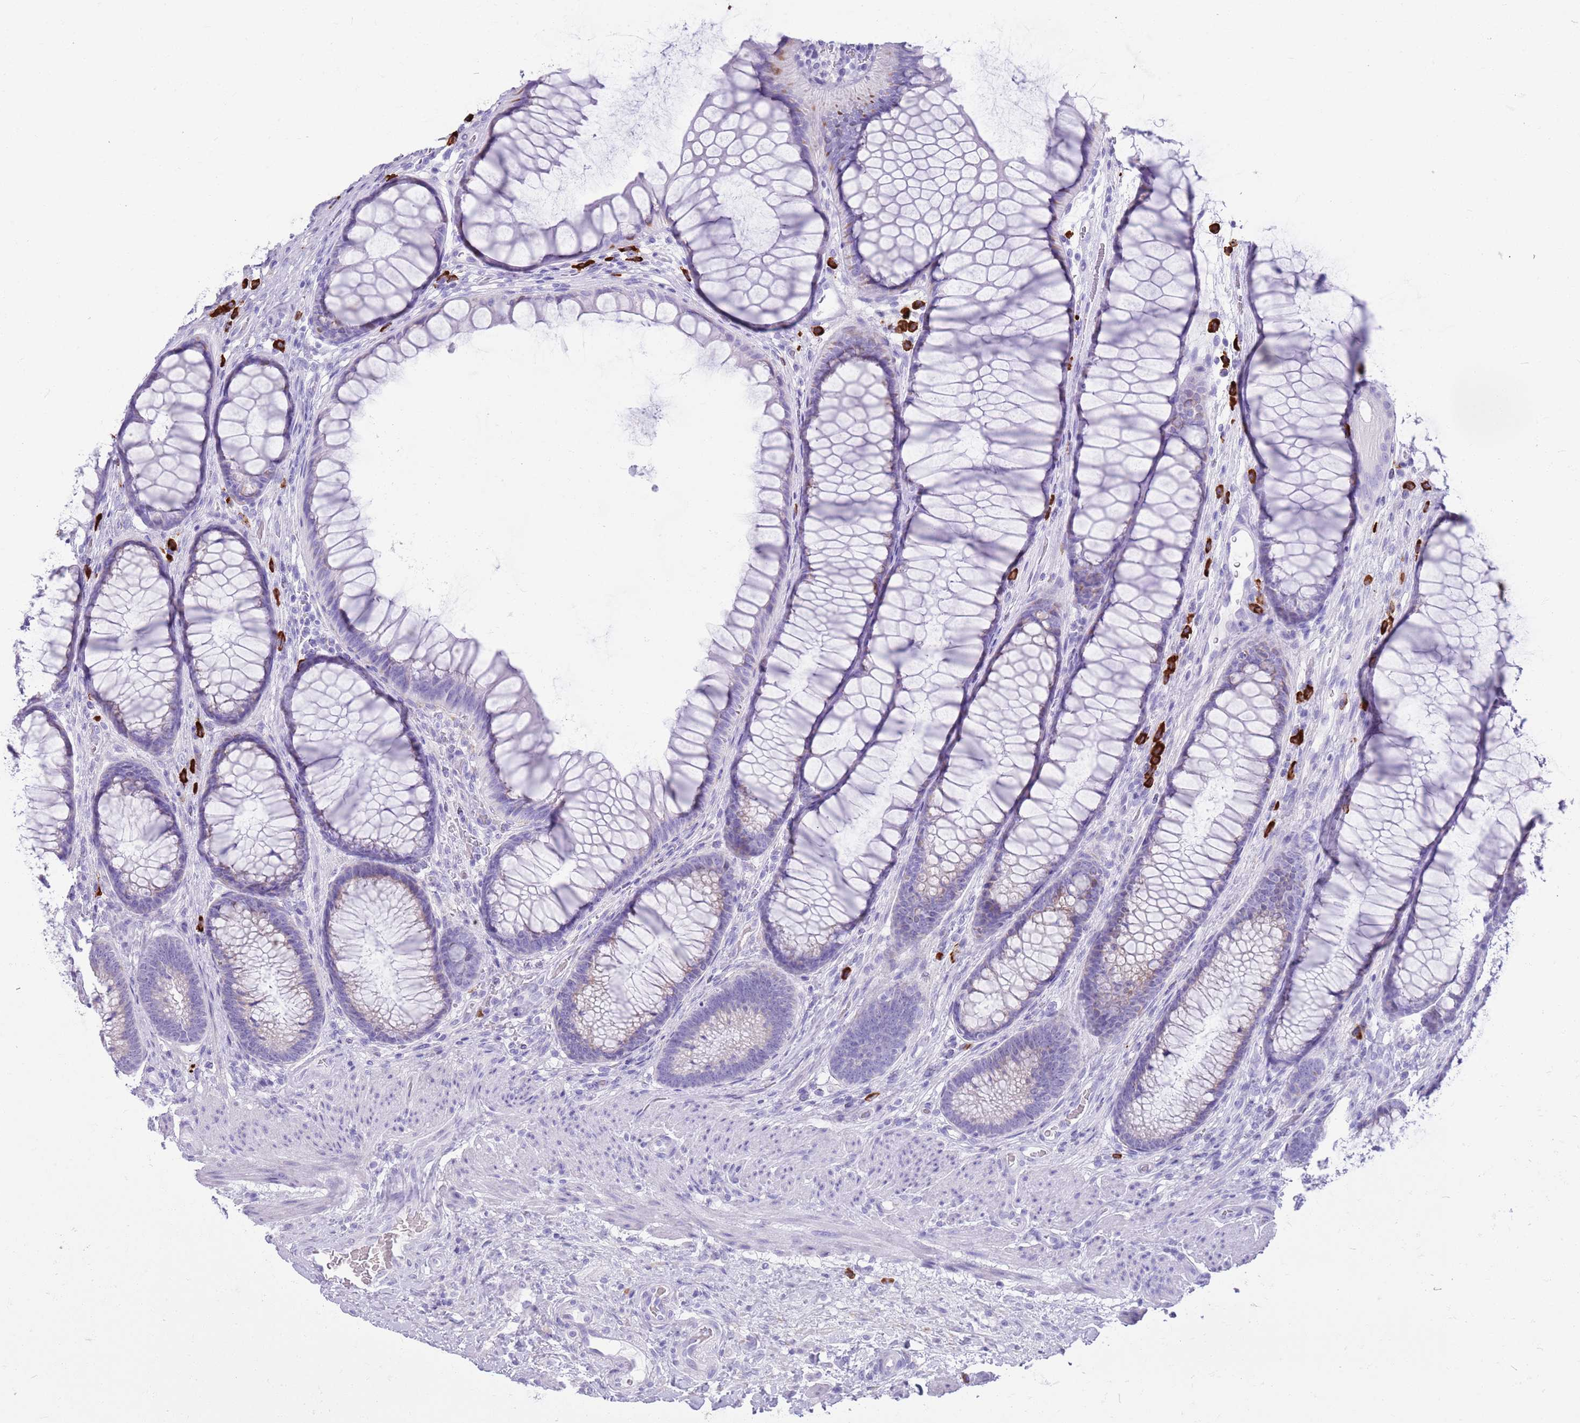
{"staining": {"intensity": "negative", "quantity": "none", "location": "none"}, "tissue": "colon", "cell_type": "Endothelial cells", "image_type": "normal", "snomed": [{"axis": "morphology", "description": "Normal tissue, NOS"}, {"axis": "topography", "description": "Colon"}], "caption": "There is no significant staining in endothelial cells of colon. (DAB (3,3'-diaminobenzidine) IHC visualized using brightfield microscopy, high magnification).", "gene": "ENSG00000263020", "patient": {"sex": "female", "age": 82}}